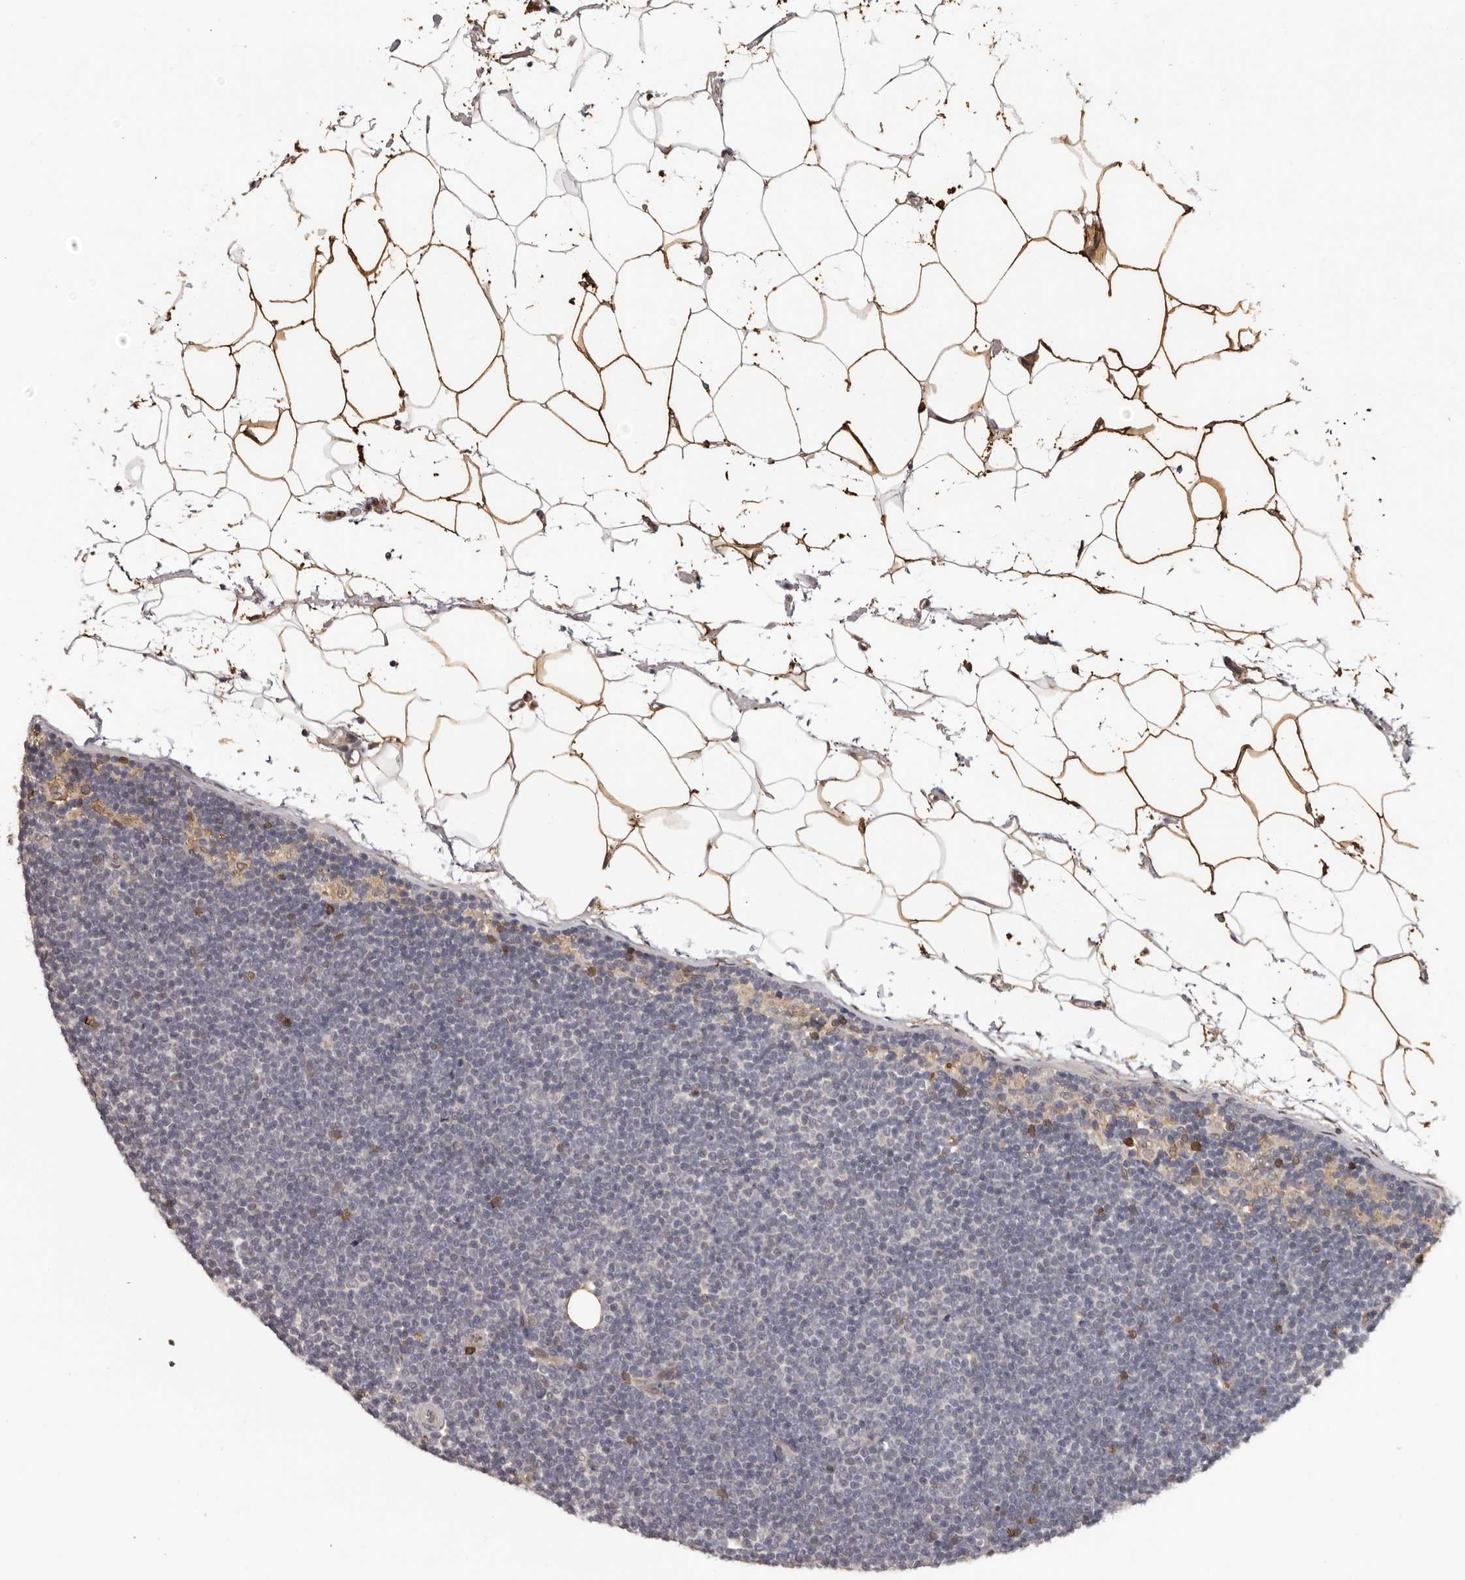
{"staining": {"intensity": "negative", "quantity": "none", "location": "none"}, "tissue": "lymphoma", "cell_type": "Tumor cells", "image_type": "cancer", "snomed": [{"axis": "morphology", "description": "Malignant lymphoma, non-Hodgkin's type, Low grade"}, {"axis": "topography", "description": "Lymph node"}], "caption": "Immunohistochemistry photomicrograph of neoplastic tissue: low-grade malignant lymphoma, non-Hodgkin's type stained with DAB demonstrates no significant protein expression in tumor cells.", "gene": "PRR12", "patient": {"sex": "female", "age": 53}}